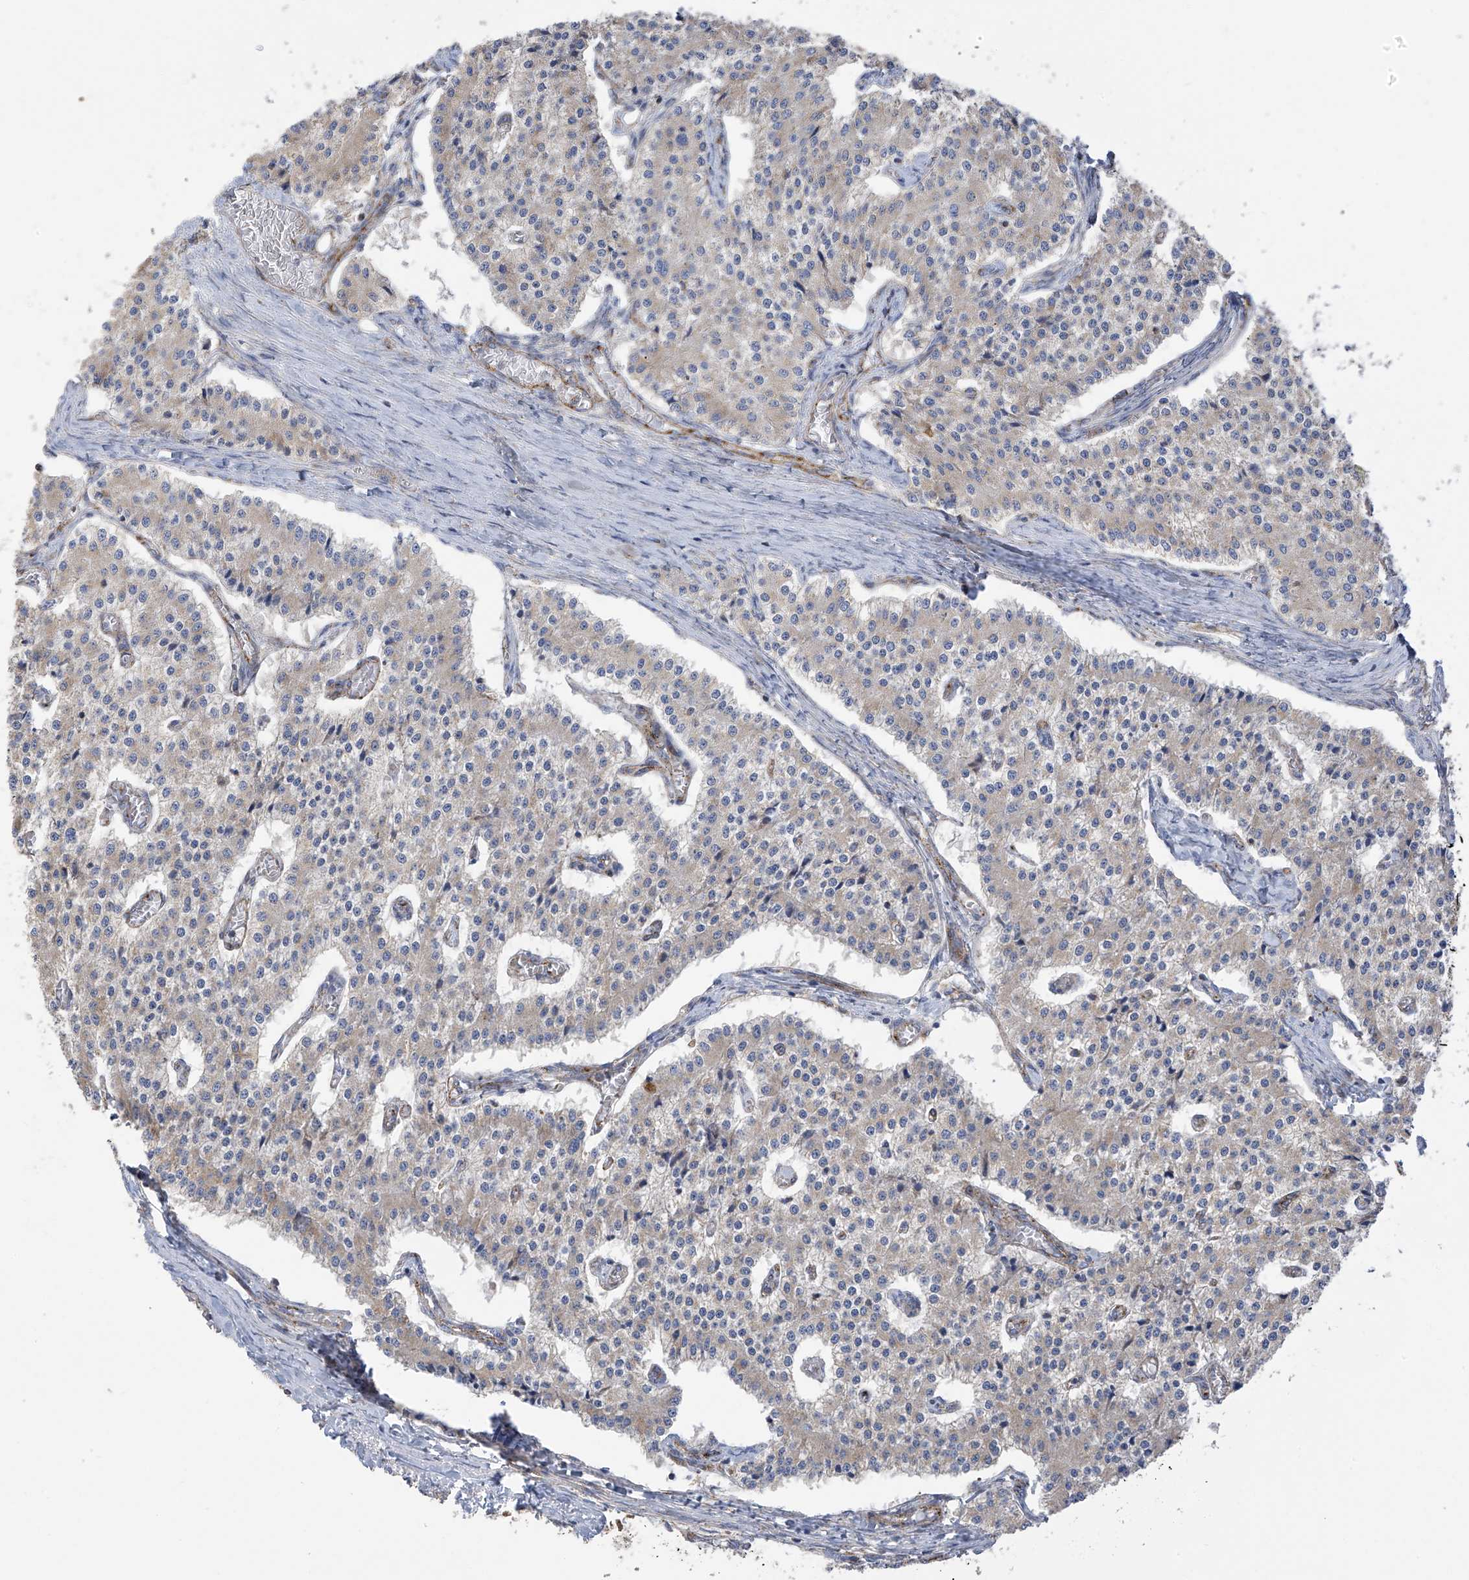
{"staining": {"intensity": "negative", "quantity": "none", "location": "none"}, "tissue": "carcinoid", "cell_type": "Tumor cells", "image_type": "cancer", "snomed": [{"axis": "morphology", "description": "Carcinoid, malignant, NOS"}, {"axis": "topography", "description": "Colon"}], "caption": "A high-resolution image shows immunohistochemistry (IHC) staining of carcinoid, which displays no significant expression in tumor cells.", "gene": "ITM2B", "patient": {"sex": "female", "age": 52}}